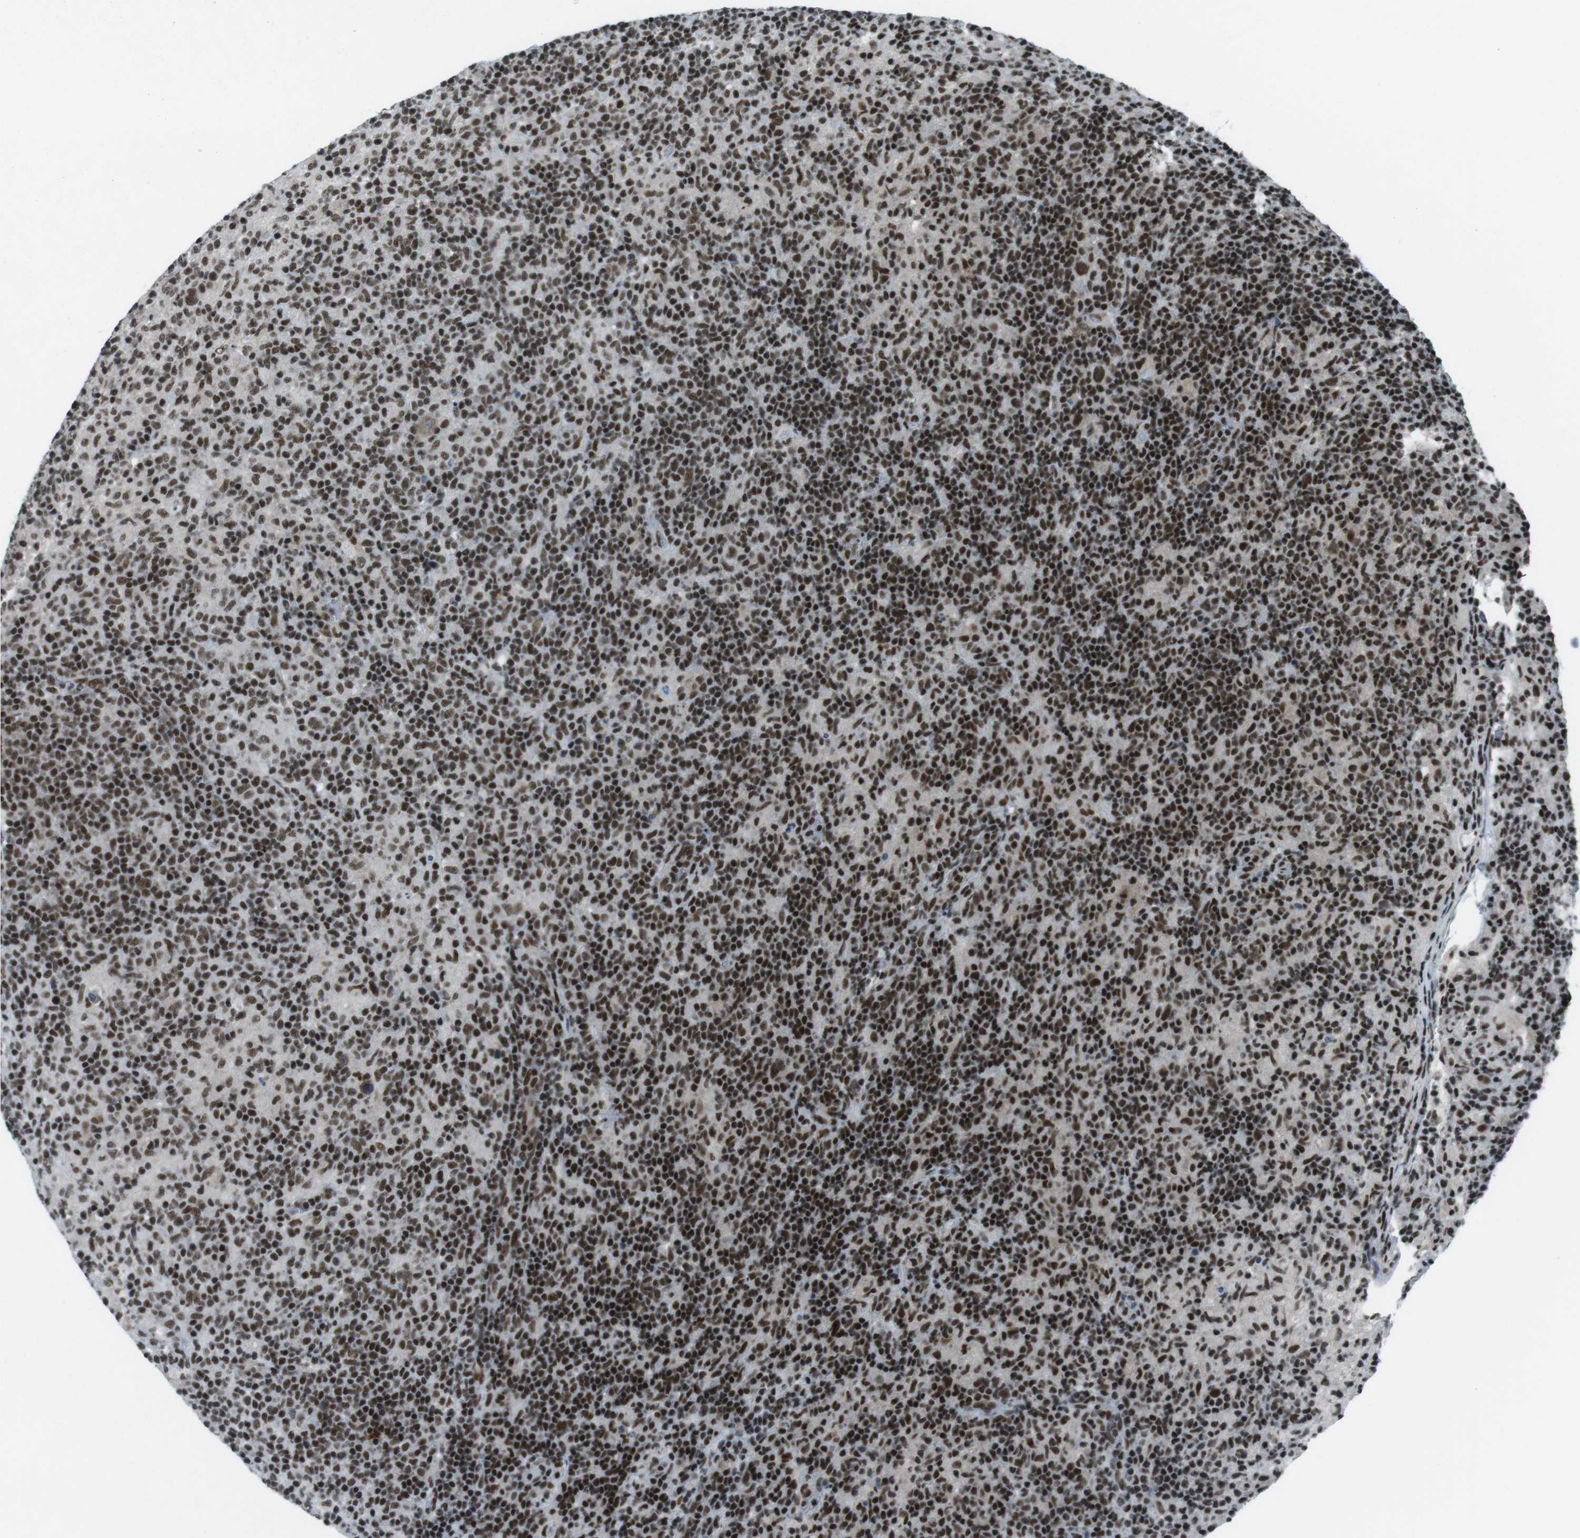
{"staining": {"intensity": "strong", "quantity": ">75%", "location": "nuclear"}, "tissue": "lymphoma", "cell_type": "Tumor cells", "image_type": "cancer", "snomed": [{"axis": "morphology", "description": "Hodgkin's disease, NOS"}, {"axis": "topography", "description": "Lymph node"}], "caption": "The image displays staining of lymphoma, revealing strong nuclear protein positivity (brown color) within tumor cells. (Brightfield microscopy of DAB IHC at high magnification).", "gene": "TAF1", "patient": {"sex": "male", "age": 70}}